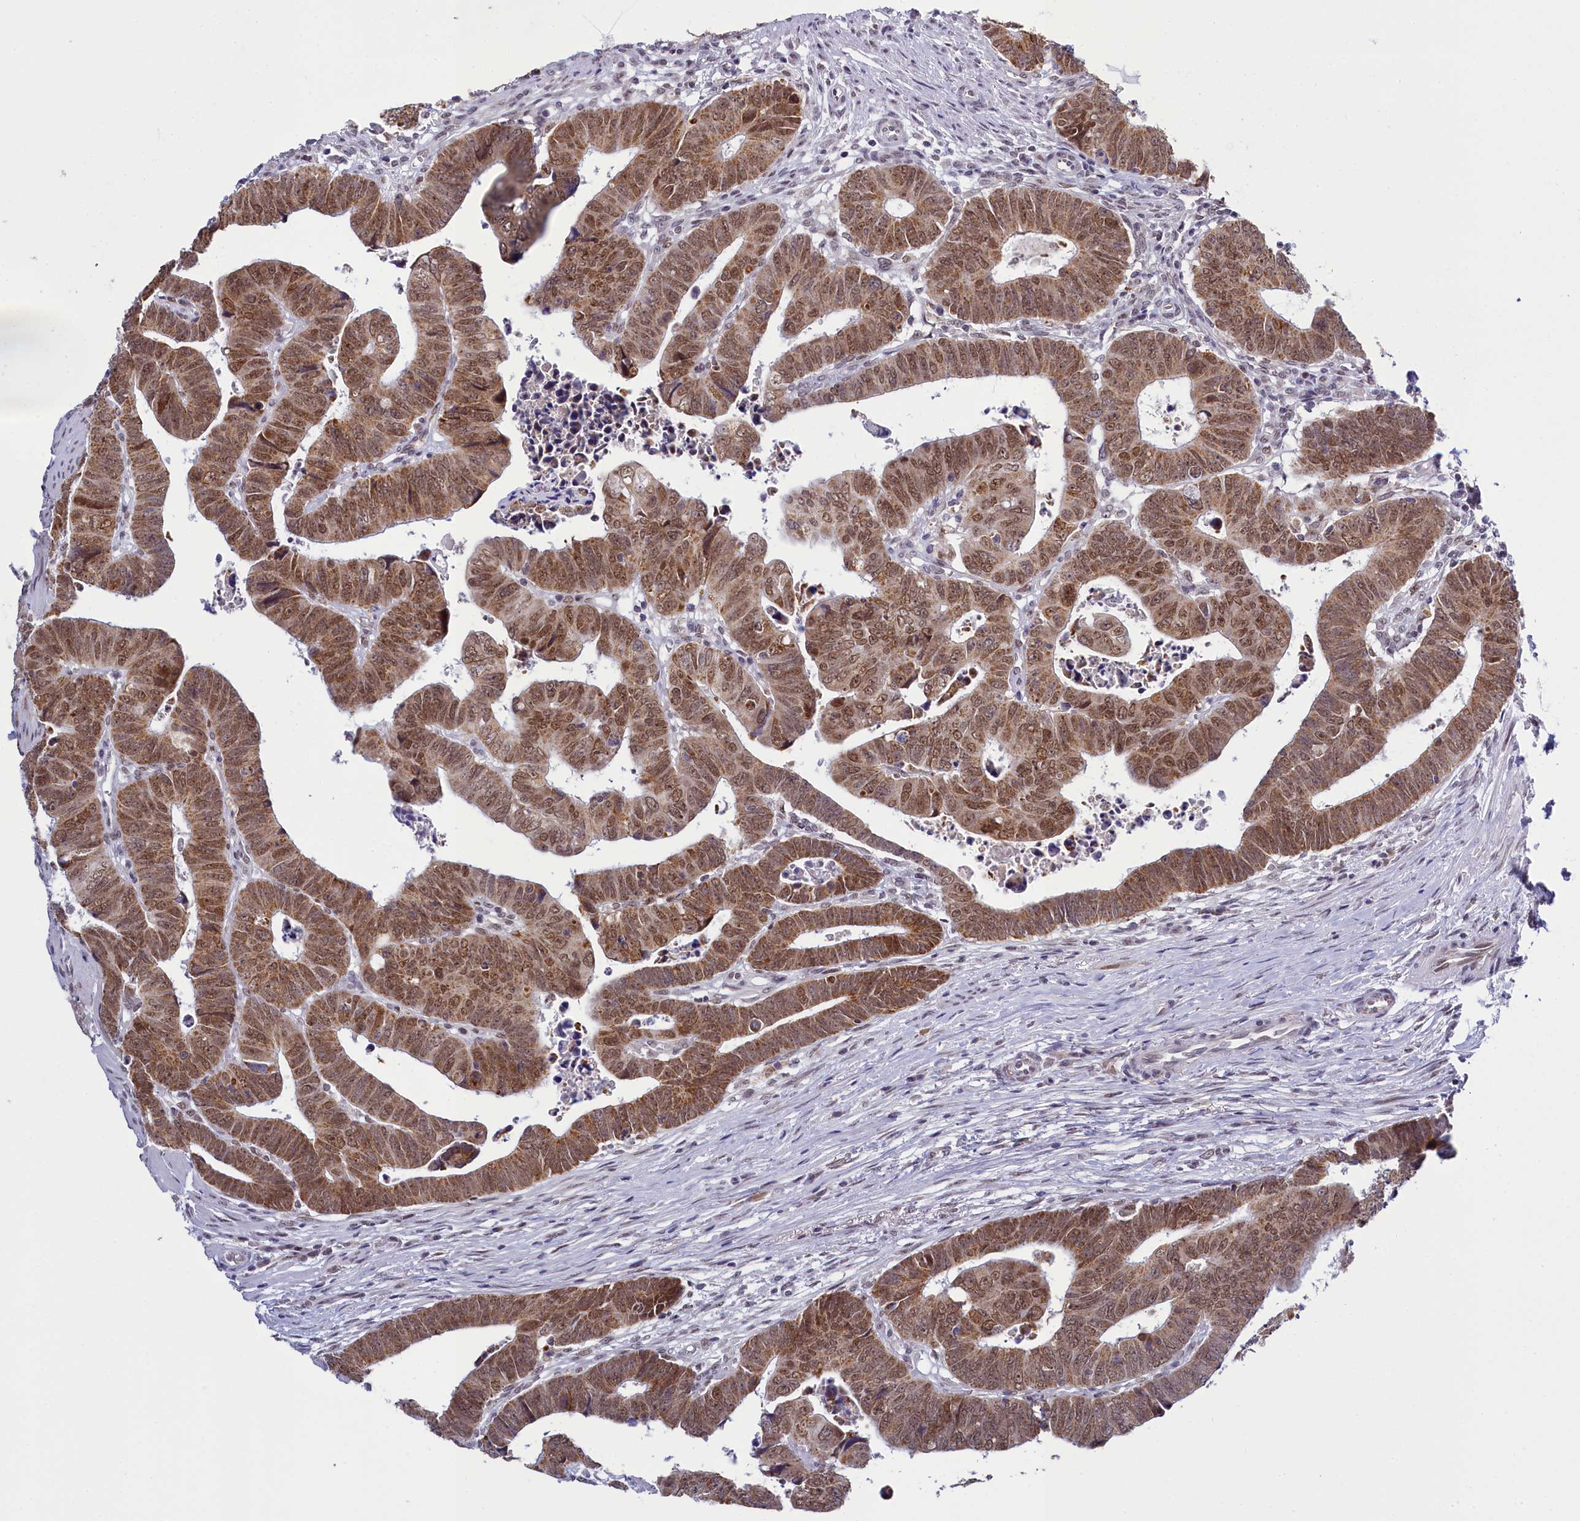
{"staining": {"intensity": "moderate", "quantity": ">75%", "location": "cytoplasmic/membranous,nuclear"}, "tissue": "colorectal cancer", "cell_type": "Tumor cells", "image_type": "cancer", "snomed": [{"axis": "morphology", "description": "Normal tissue, NOS"}, {"axis": "morphology", "description": "Adenocarcinoma, NOS"}, {"axis": "topography", "description": "Rectum"}], "caption": "A histopathology image of human colorectal cancer (adenocarcinoma) stained for a protein shows moderate cytoplasmic/membranous and nuclear brown staining in tumor cells.", "gene": "PPHLN1", "patient": {"sex": "female", "age": 65}}